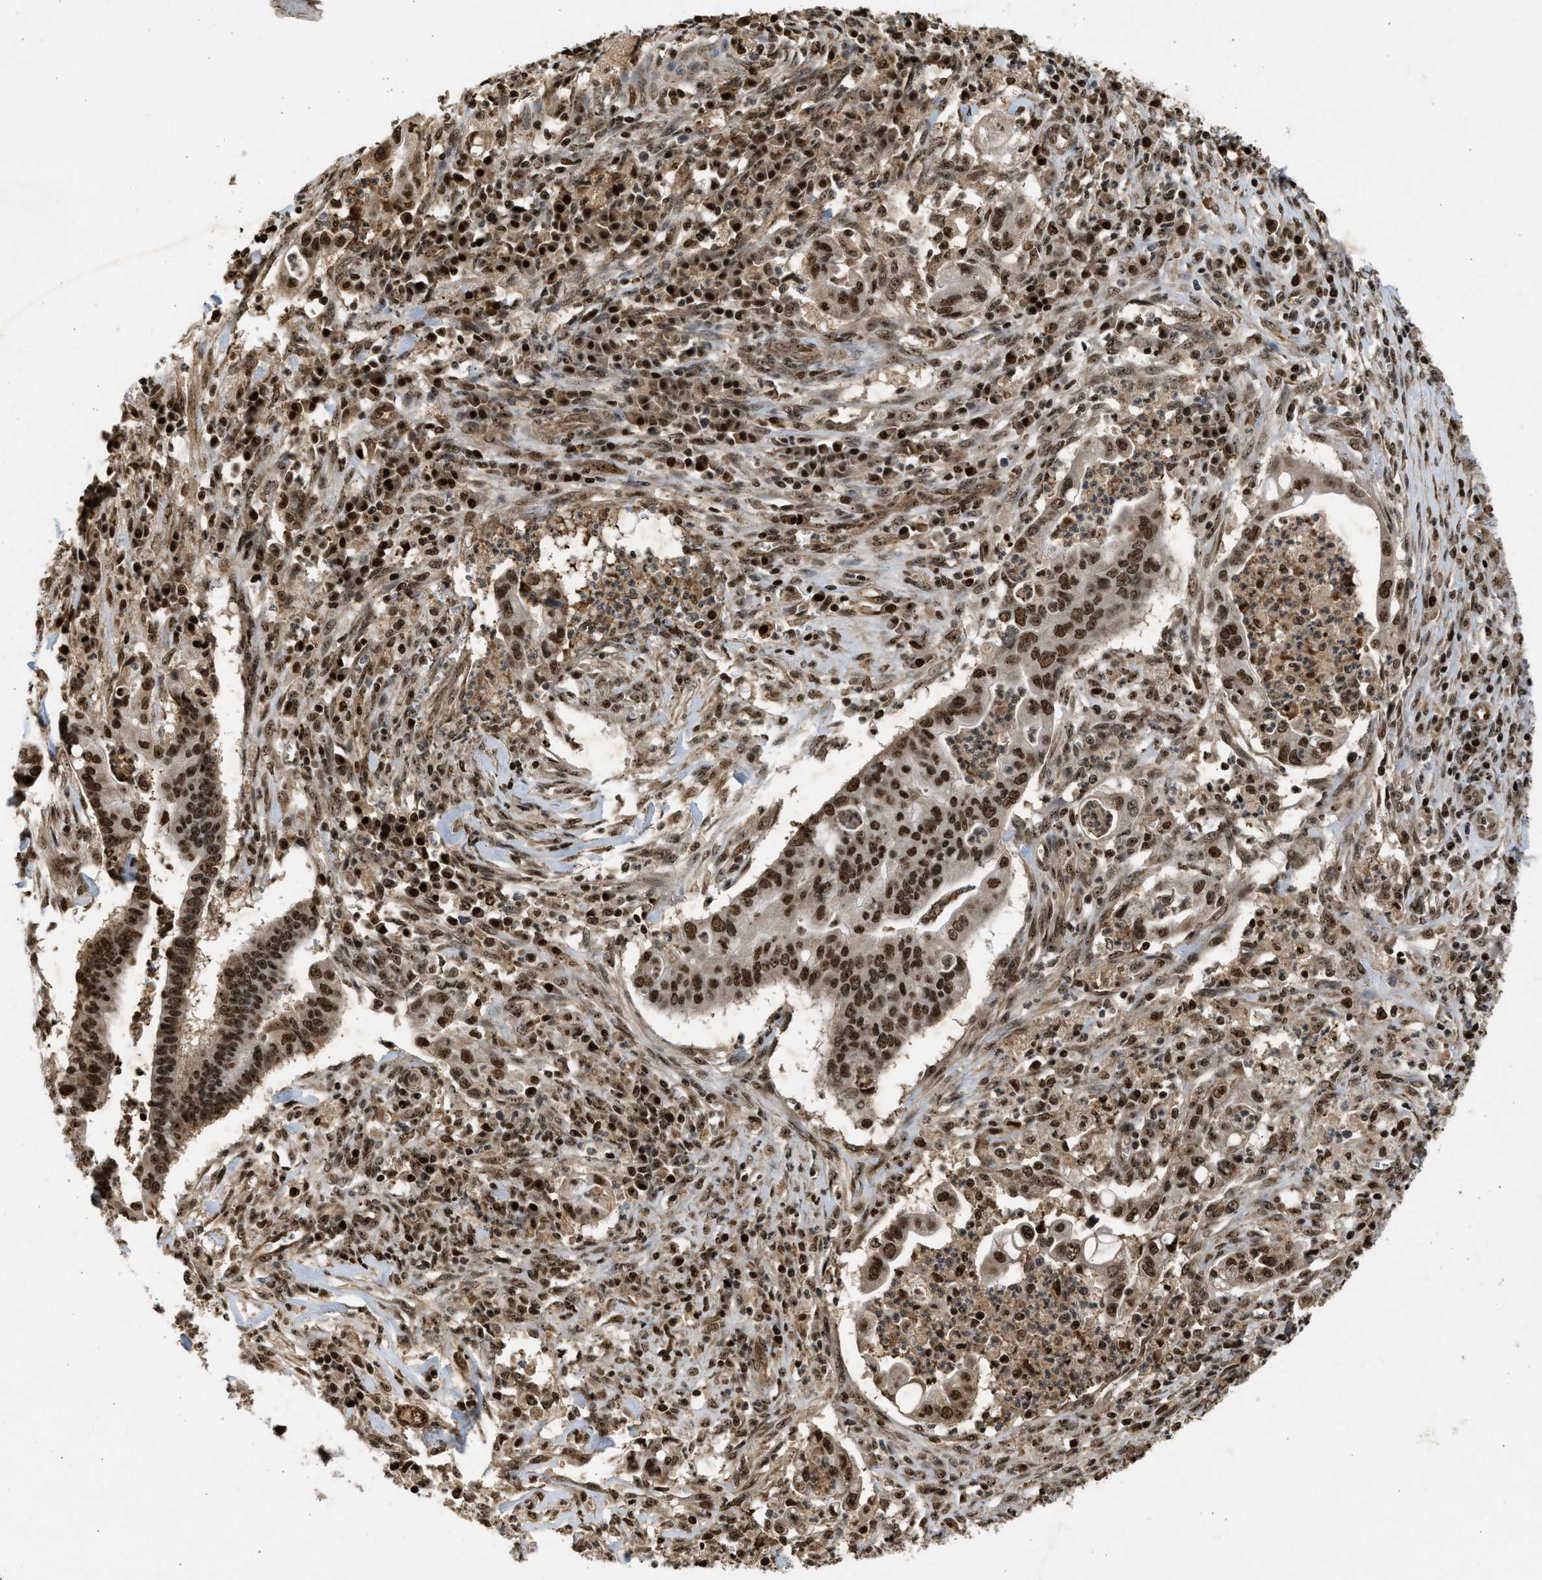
{"staining": {"intensity": "strong", "quantity": ">75%", "location": "nuclear"}, "tissue": "cervical cancer", "cell_type": "Tumor cells", "image_type": "cancer", "snomed": [{"axis": "morphology", "description": "Adenocarcinoma, NOS"}, {"axis": "topography", "description": "Cervix"}], "caption": "Adenocarcinoma (cervical) tissue demonstrates strong nuclear staining in about >75% of tumor cells, visualized by immunohistochemistry.", "gene": "TFDP2", "patient": {"sex": "female", "age": 44}}